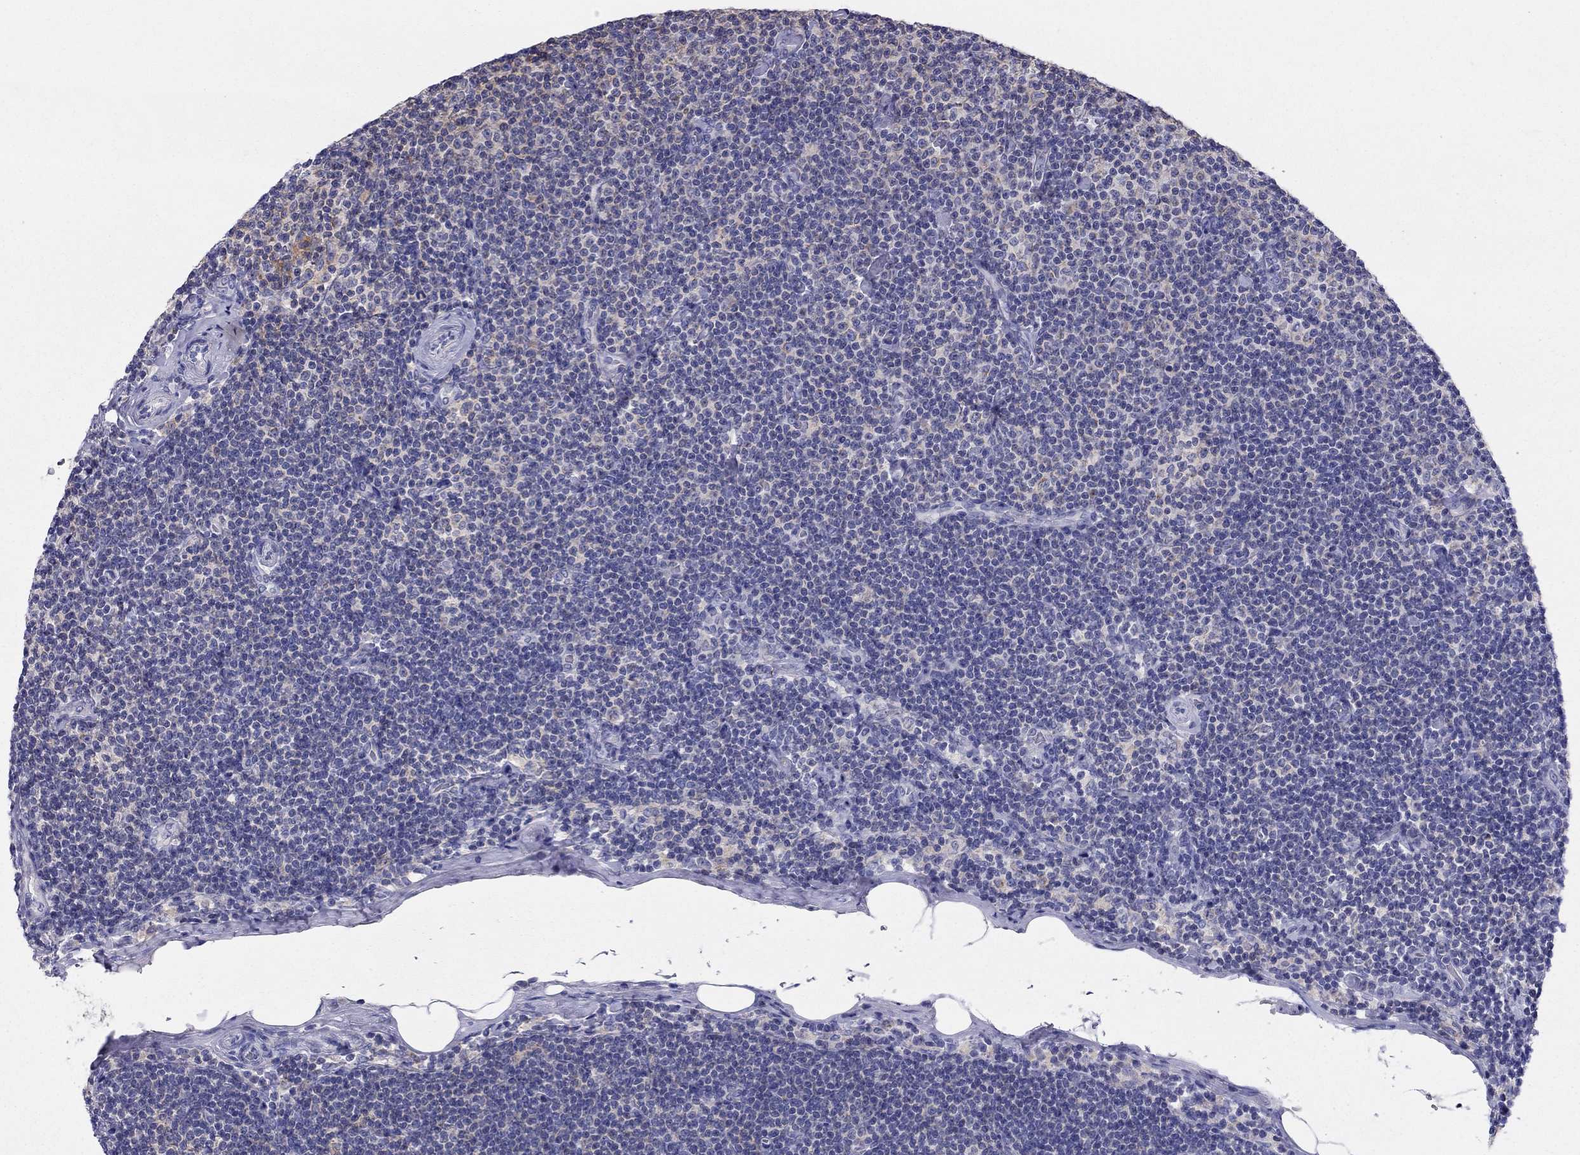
{"staining": {"intensity": "negative", "quantity": "none", "location": "none"}, "tissue": "lymphoma", "cell_type": "Tumor cells", "image_type": "cancer", "snomed": [{"axis": "morphology", "description": "Malignant lymphoma, non-Hodgkin's type, Low grade"}, {"axis": "topography", "description": "Lymph node"}], "caption": "There is no significant staining in tumor cells of lymphoma.", "gene": "CITED1", "patient": {"sex": "male", "age": 81}}